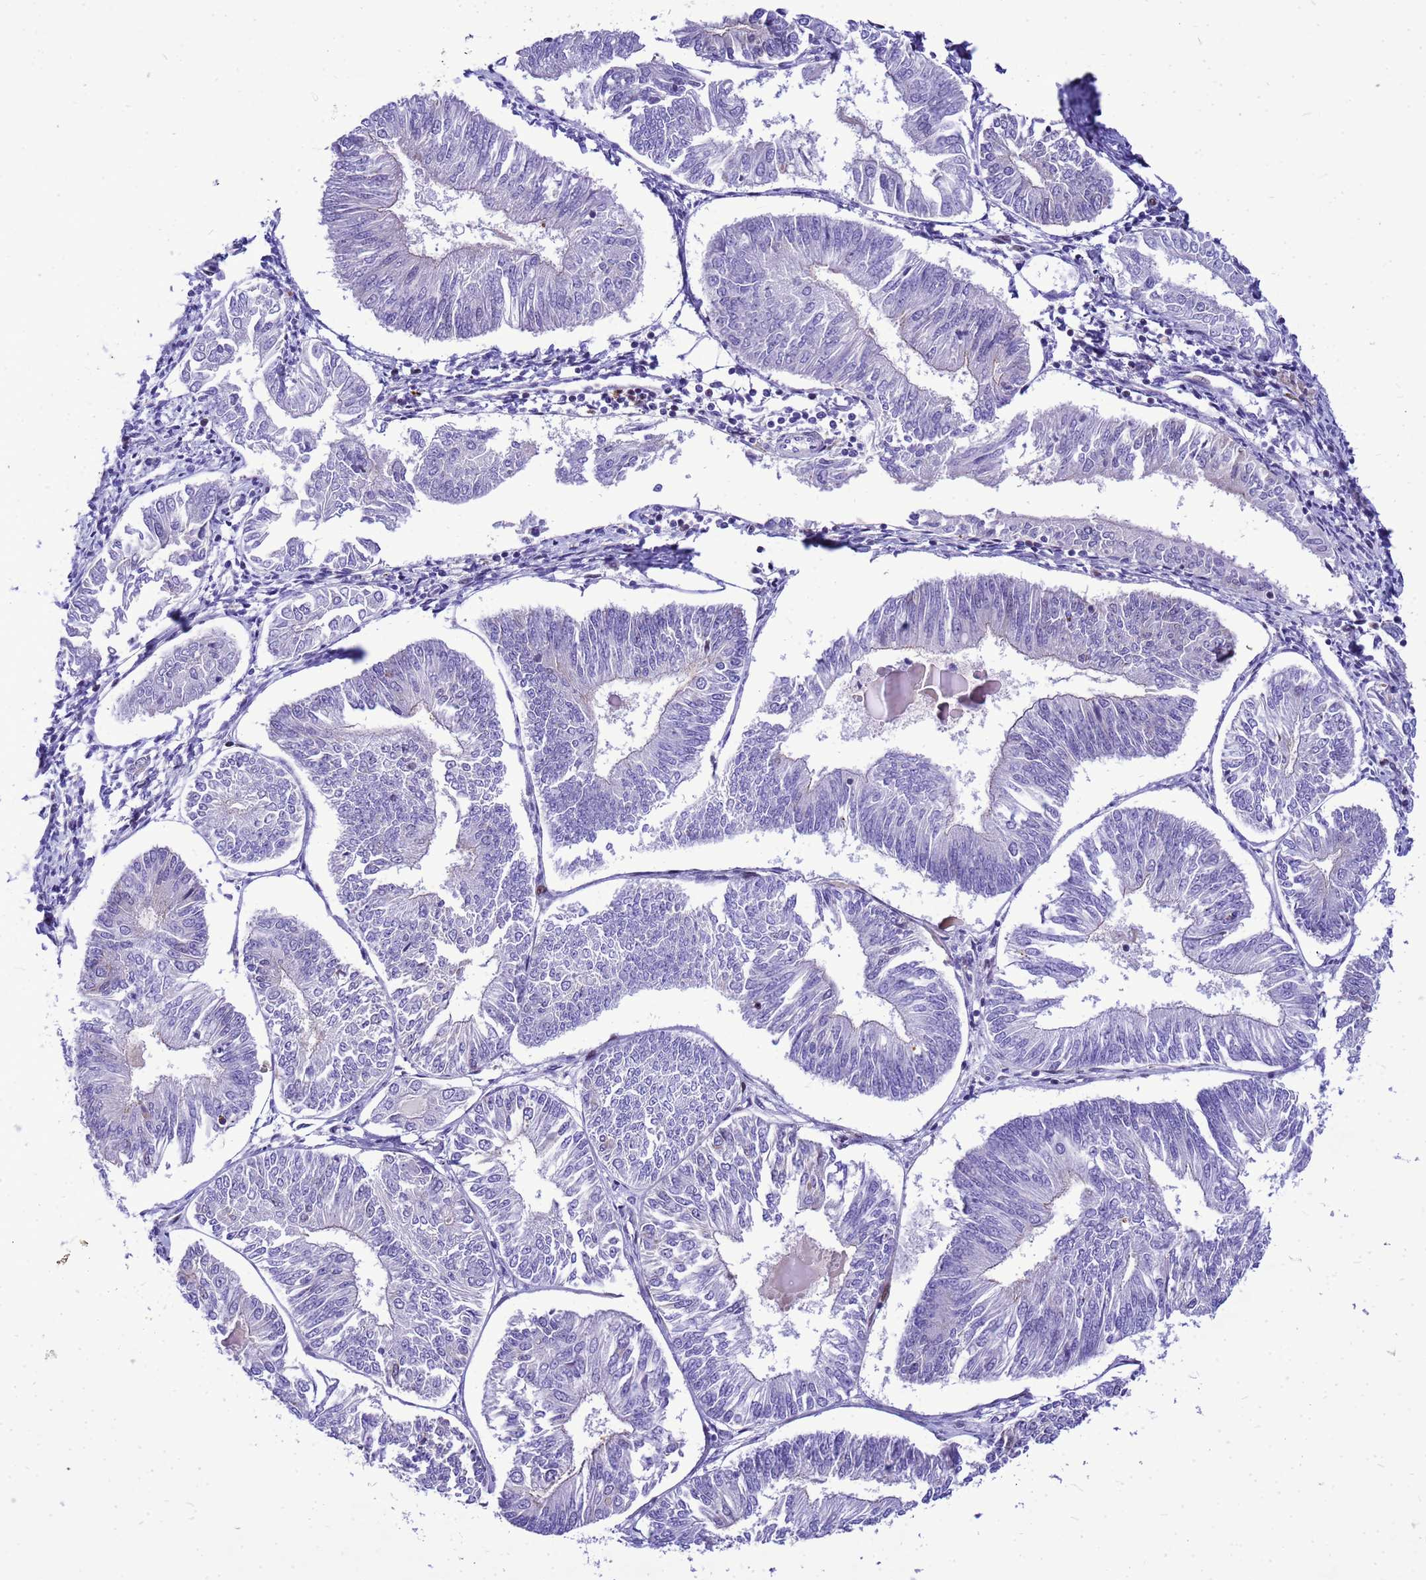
{"staining": {"intensity": "negative", "quantity": "none", "location": "none"}, "tissue": "endometrial cancer", "cell_type": "Tumor cells", "image_type": "cancer", "snomed": [{"axis": "morphology", "description": "Adenocarcinoma, NOS"}, {"axis": "topography", "description": "Endometrium"}], "caption": "Immunohistochemistry histopathology image of neoplastic tissue: adenocarcinoma (endometrial) stained with DAB (3,3'-diaminobenzidine) shows no significant protein staining in tumor cells.", "gene": "ADAMTS7", "patient": {"sex": "female", "age": 58}}